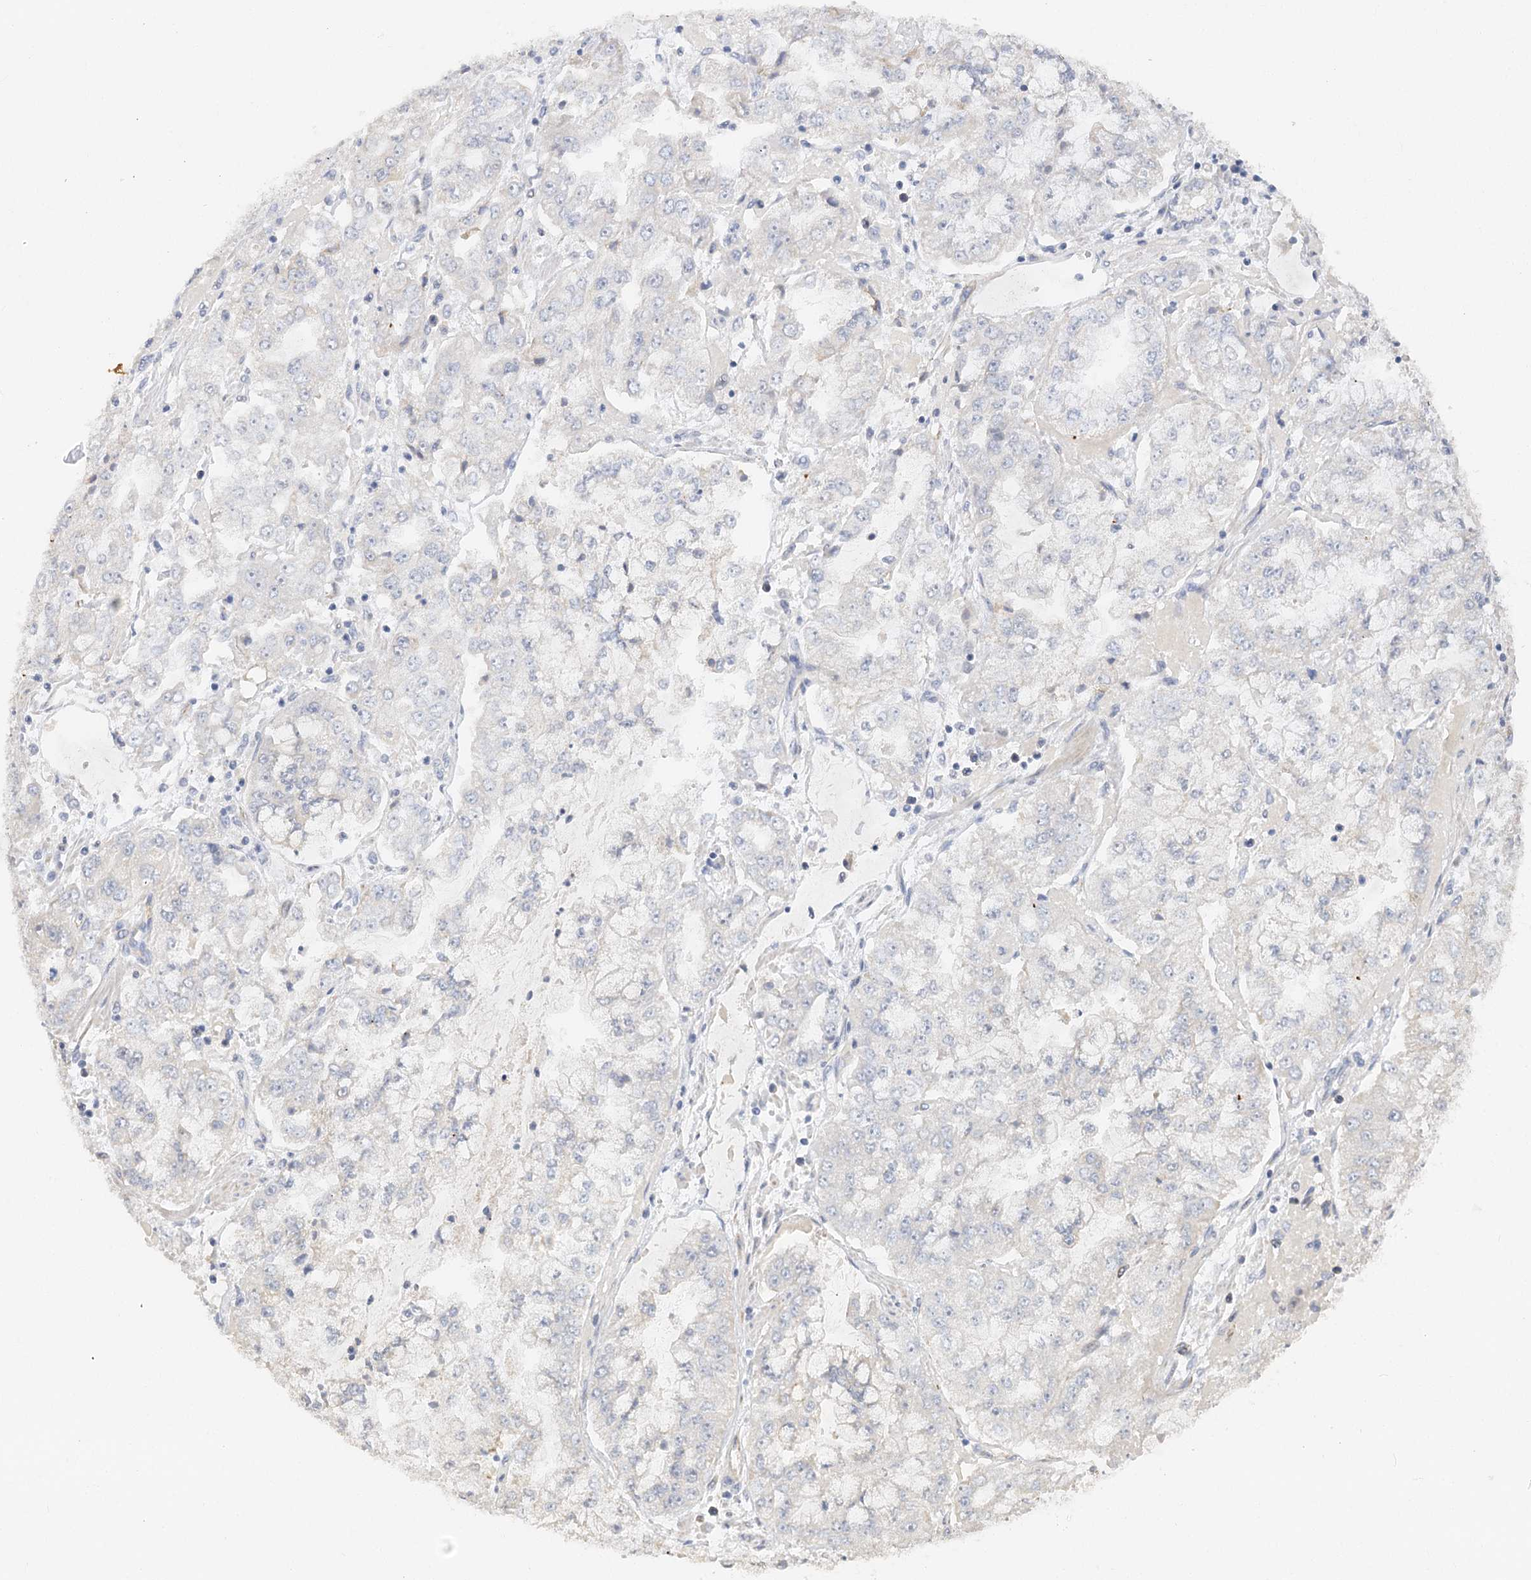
{"staining": {"intensity": "negative", "quantity": "none", "location": "none"}, "tissue": "stomach cancer", "cell_type": "Tumor cells", "image_type": "cancer", "snomed": [{"axis": "morphology", "description": "Adenocarcinoma, NOS"}, {"axis": "topography", "description": "Stomach"}], "caption": "Tumor cells show no significant protein positivity in stomach cancer. (Immunohistochemistry (ihc), brightfield microscopy, high magnification).", "gene": "NELL2", "patient": {"sex": "male", "age": 76}}